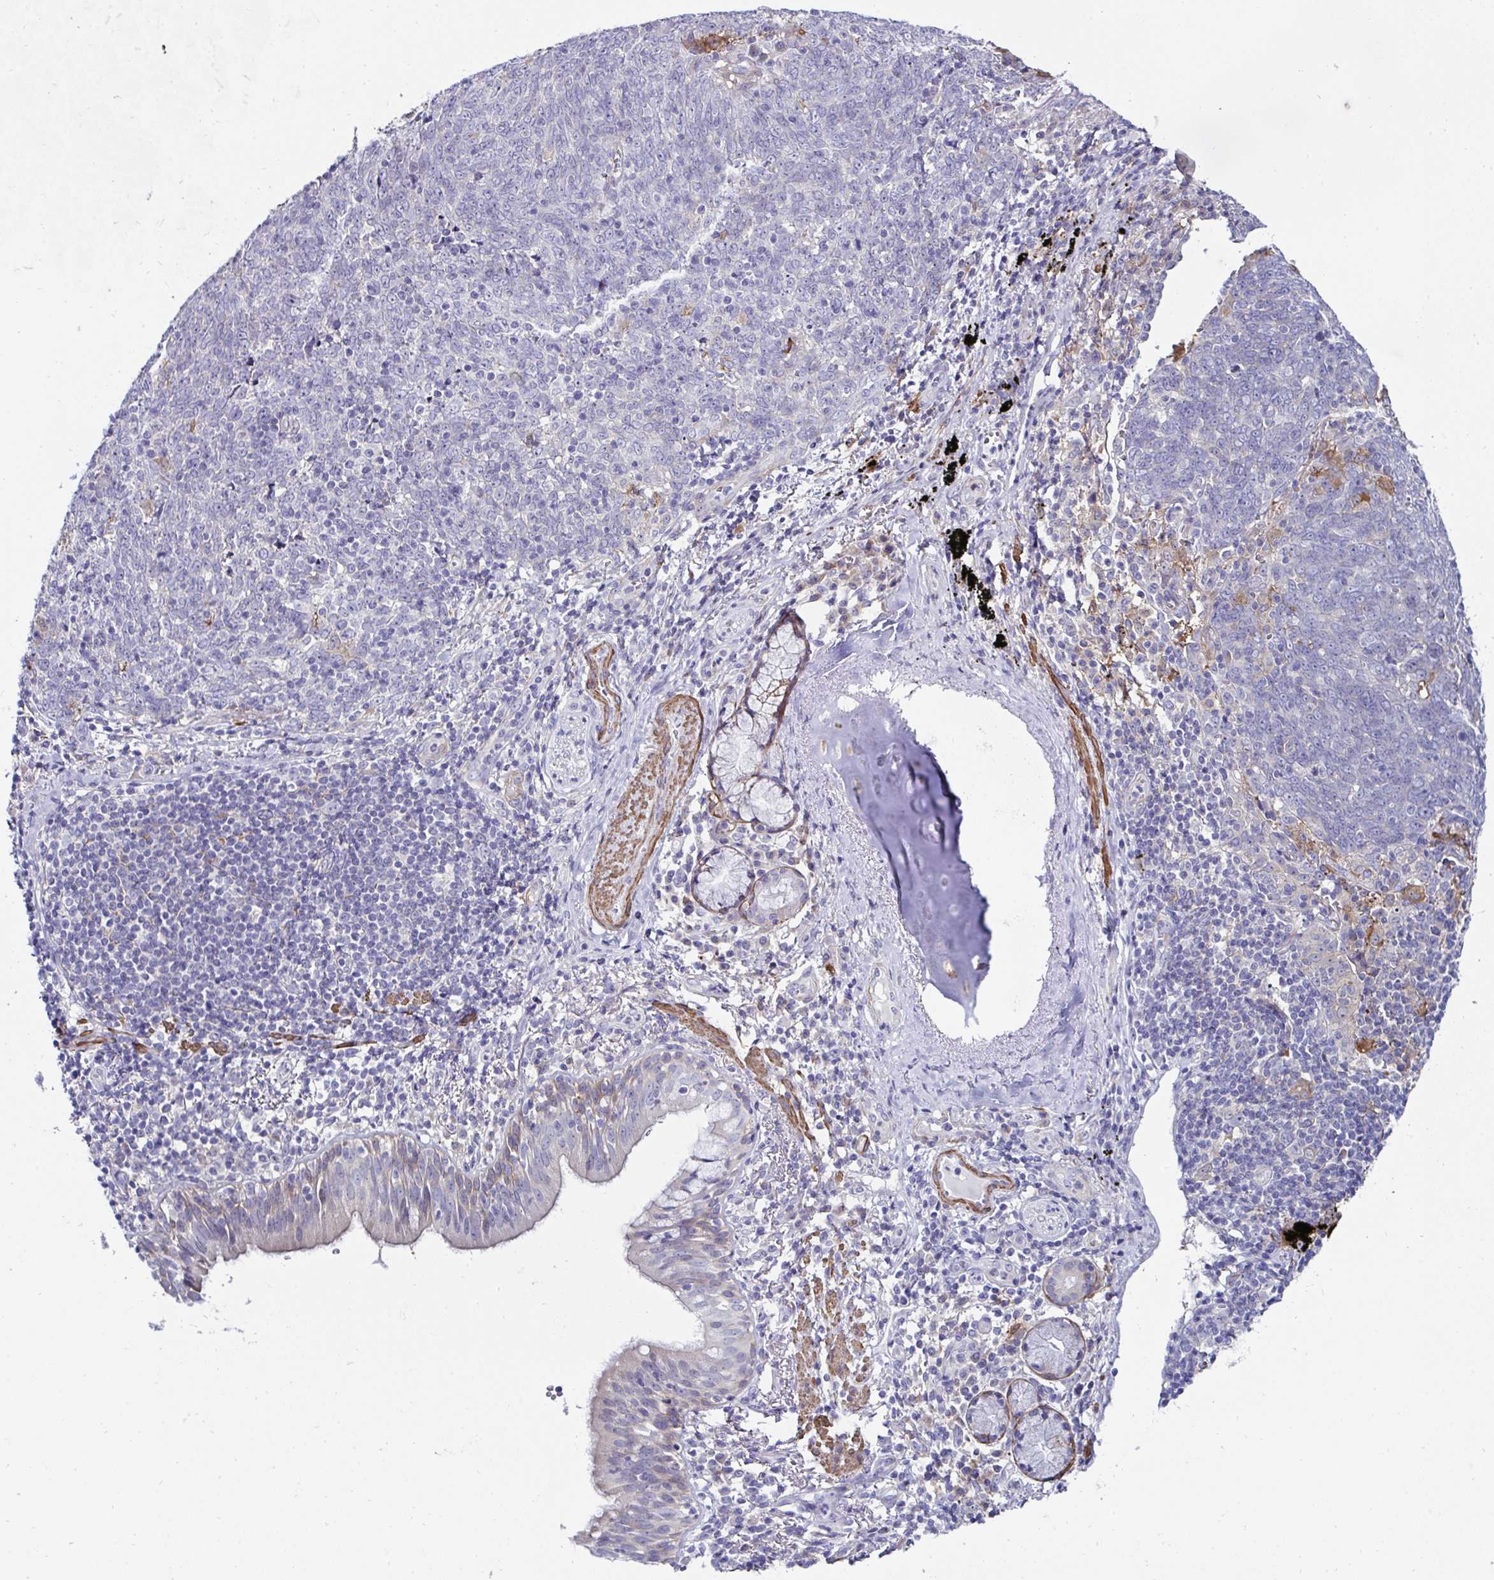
{"staining": {"intensity": "negative", "quantity": "none", "location": "none"}, "tissue": "lung cancer", "cell_type": "Tumor cells", "image_type": "cancer", "snomed": [{"axis": "morphology", "description": "Squamous cell carcinoma, NOS"}, {"axis": "topography", "description": "Lung"}], "caption": "This is a histopathology image of IHC staining of squamous cell carcinoma (lung), which shows no positivity in tumor cells.", "gene": "FBXL13", "patient": {"sex": "female", "age": 72}}